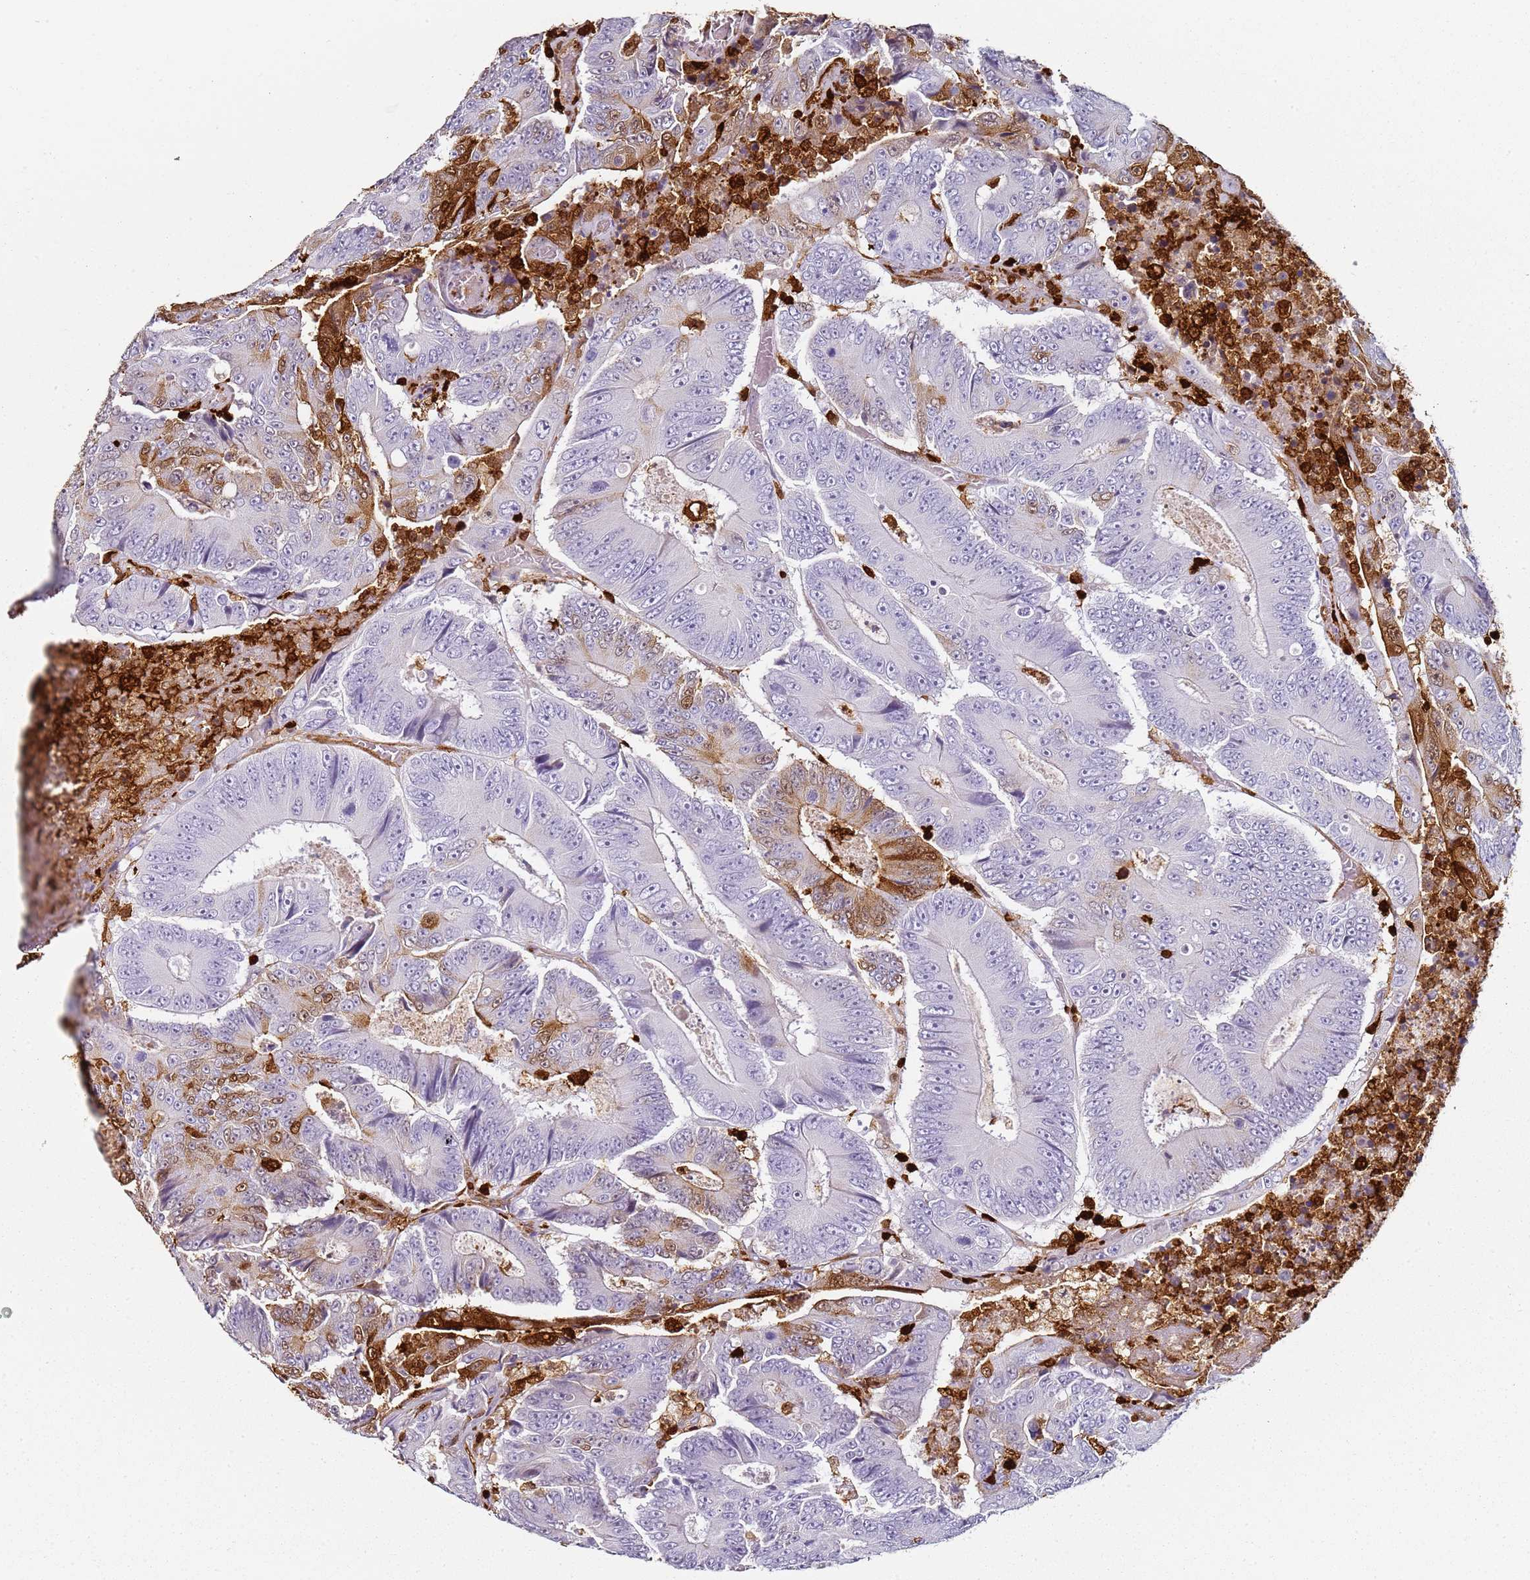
{"staining": {"intensity": "moderate", "quantity": "<25%", "location": "cytoplasmic/membranous,nuclear"}, "tissue": "colorectal cancer", "cell_type": "Tumor cells", "image_type": "cancer", "snomed": [{"axis": "morphology", "description": "Adenocarcinoma, NOS"}, {"axis": "topography", "description": "Colon"}], "caption": "Adenocarcinoma (colorectal) stained with a brown dye reveals moderate cytoplasmic/membranous and nuclear positive staining in about <25% of tumor cells.", "gene": "S100A4", "patient": {"sex": "male", "age": 83}}